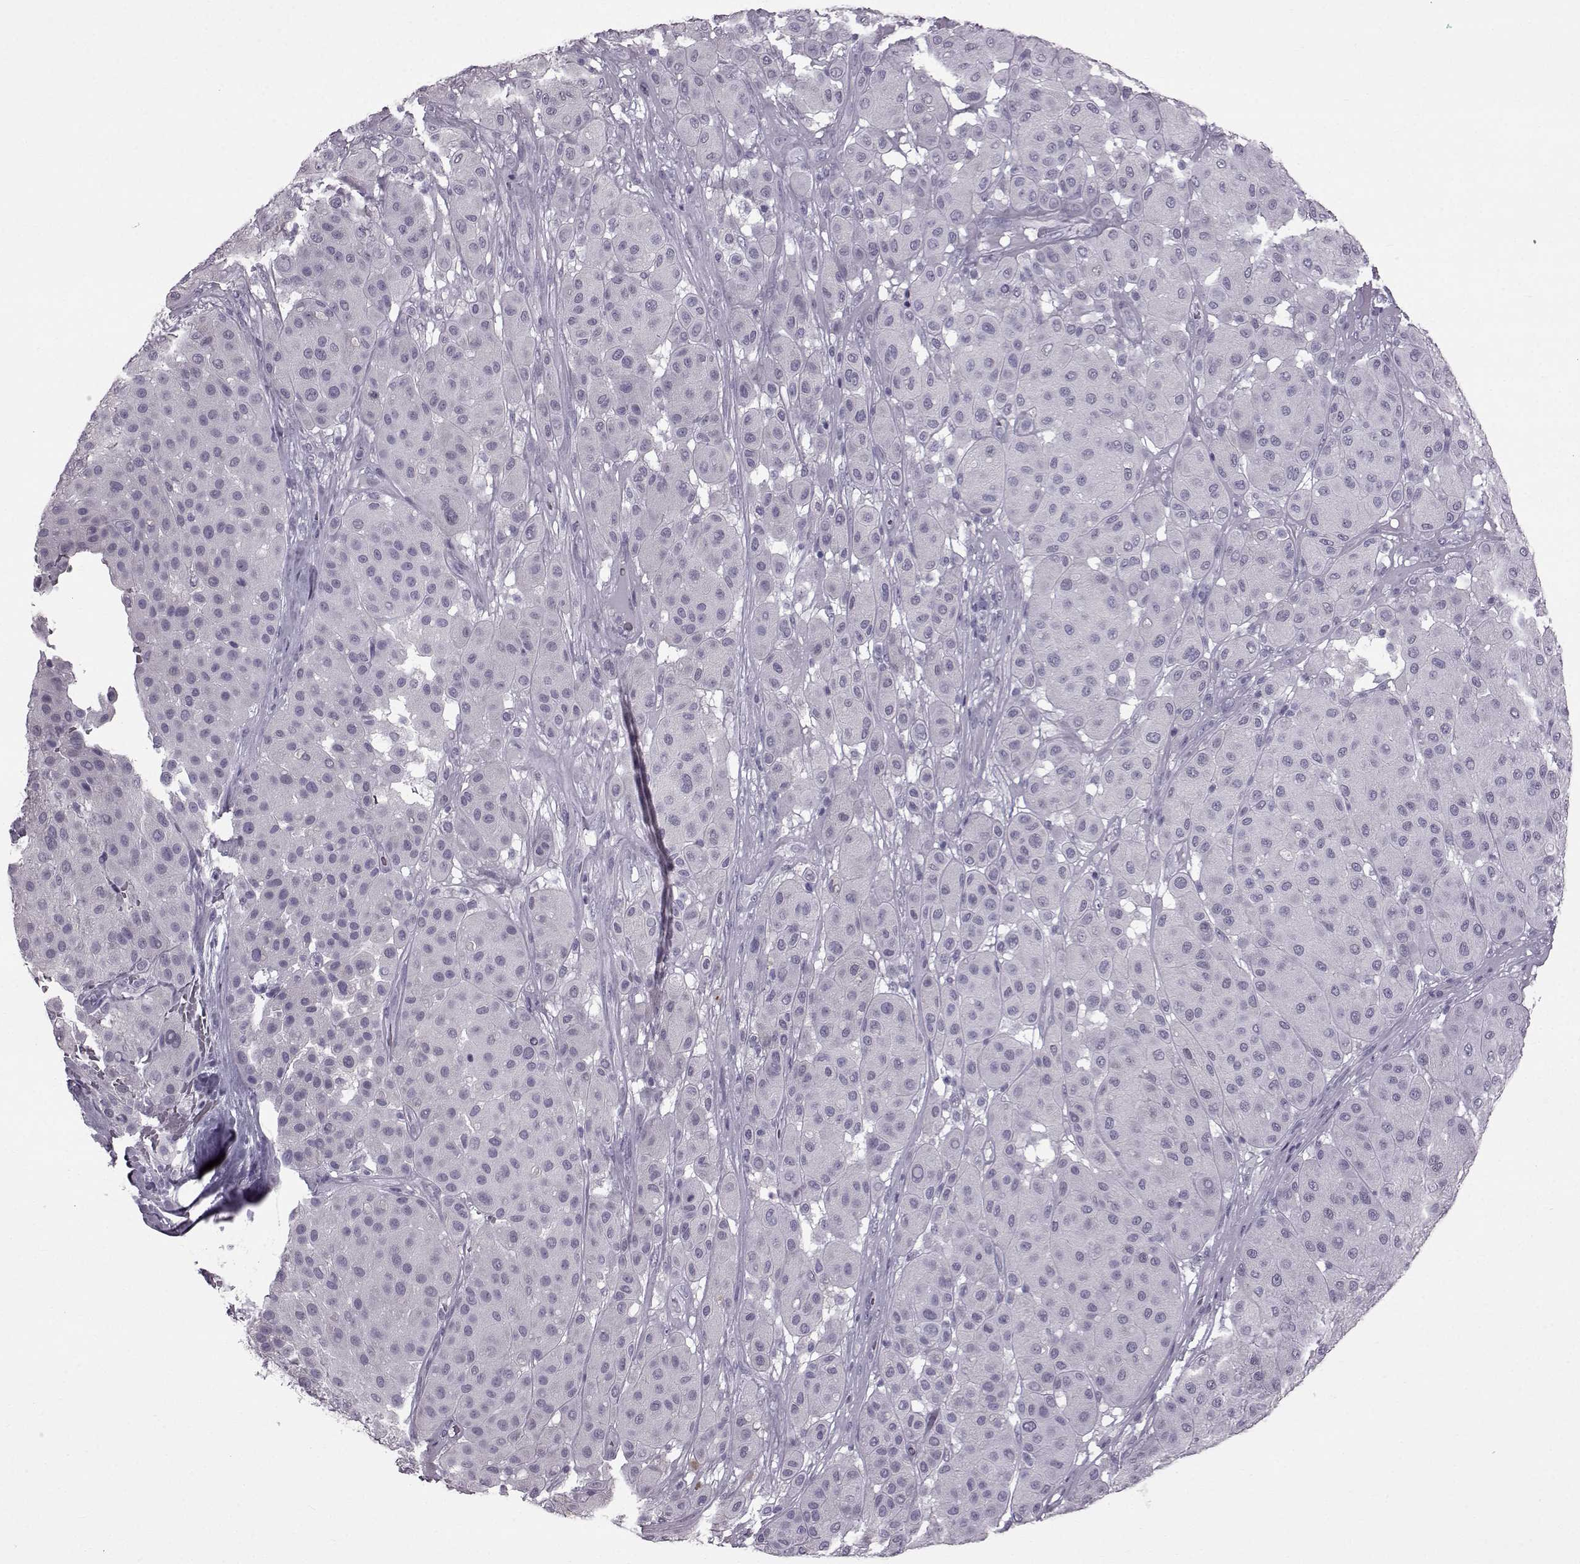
{"staining": {"intensity": "negative", "quantity": "none", "location": "none"}, "tissue": "melanoma", "cell_type": "Tumor cells", "image_type": "cancer", "snomed": [{"axis": "morphology", "description": "Malignant melanoma, Metastatic site"}, {"axis": "topography", "description": "Smooth muscle"}], "caption": "Human melanoma stained for a protein using immunohistochemistry displays no positivity in tumor cells.", "gene": "SLC28A2", "patient": {"sex": "male", "age": 41}}